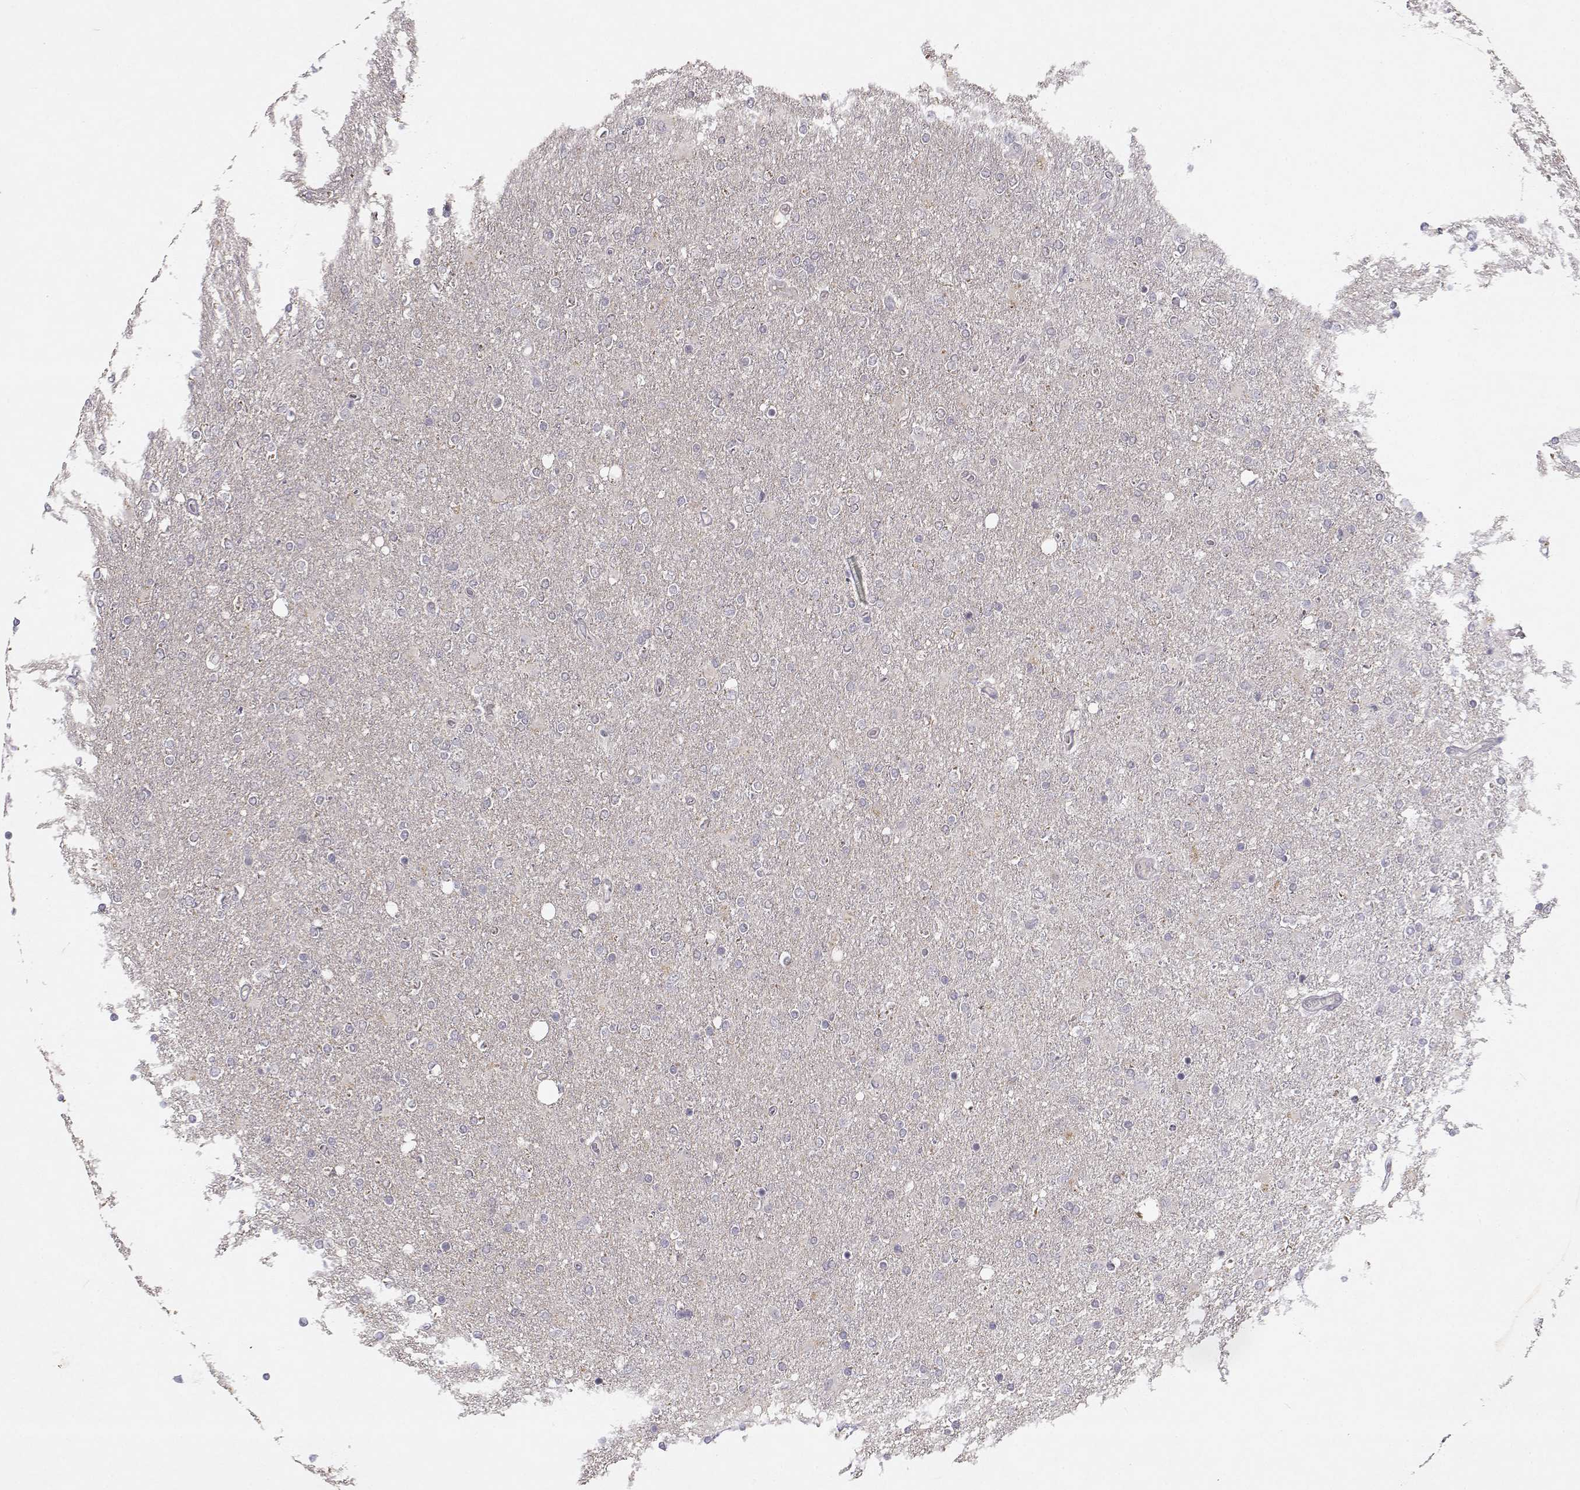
{"staining": {"intensity": "negative", "quantity": "none", "location": "none"}, "tissue": "glioma", "cell_type": "Tumor cells", "image_type": "cancer", "snomed": [{"axis": "morphology", "description": "Glioma, malignant, High grade"}, {"axis": "topography", "description": "Cerebral cortex"}], "caption": "Malignant high-grade glioma was stained to show a protein in brown. There is no significant positivity in tumor cells.", "gene": "BMX", "patient": {"sex": "male", "age": 70}}